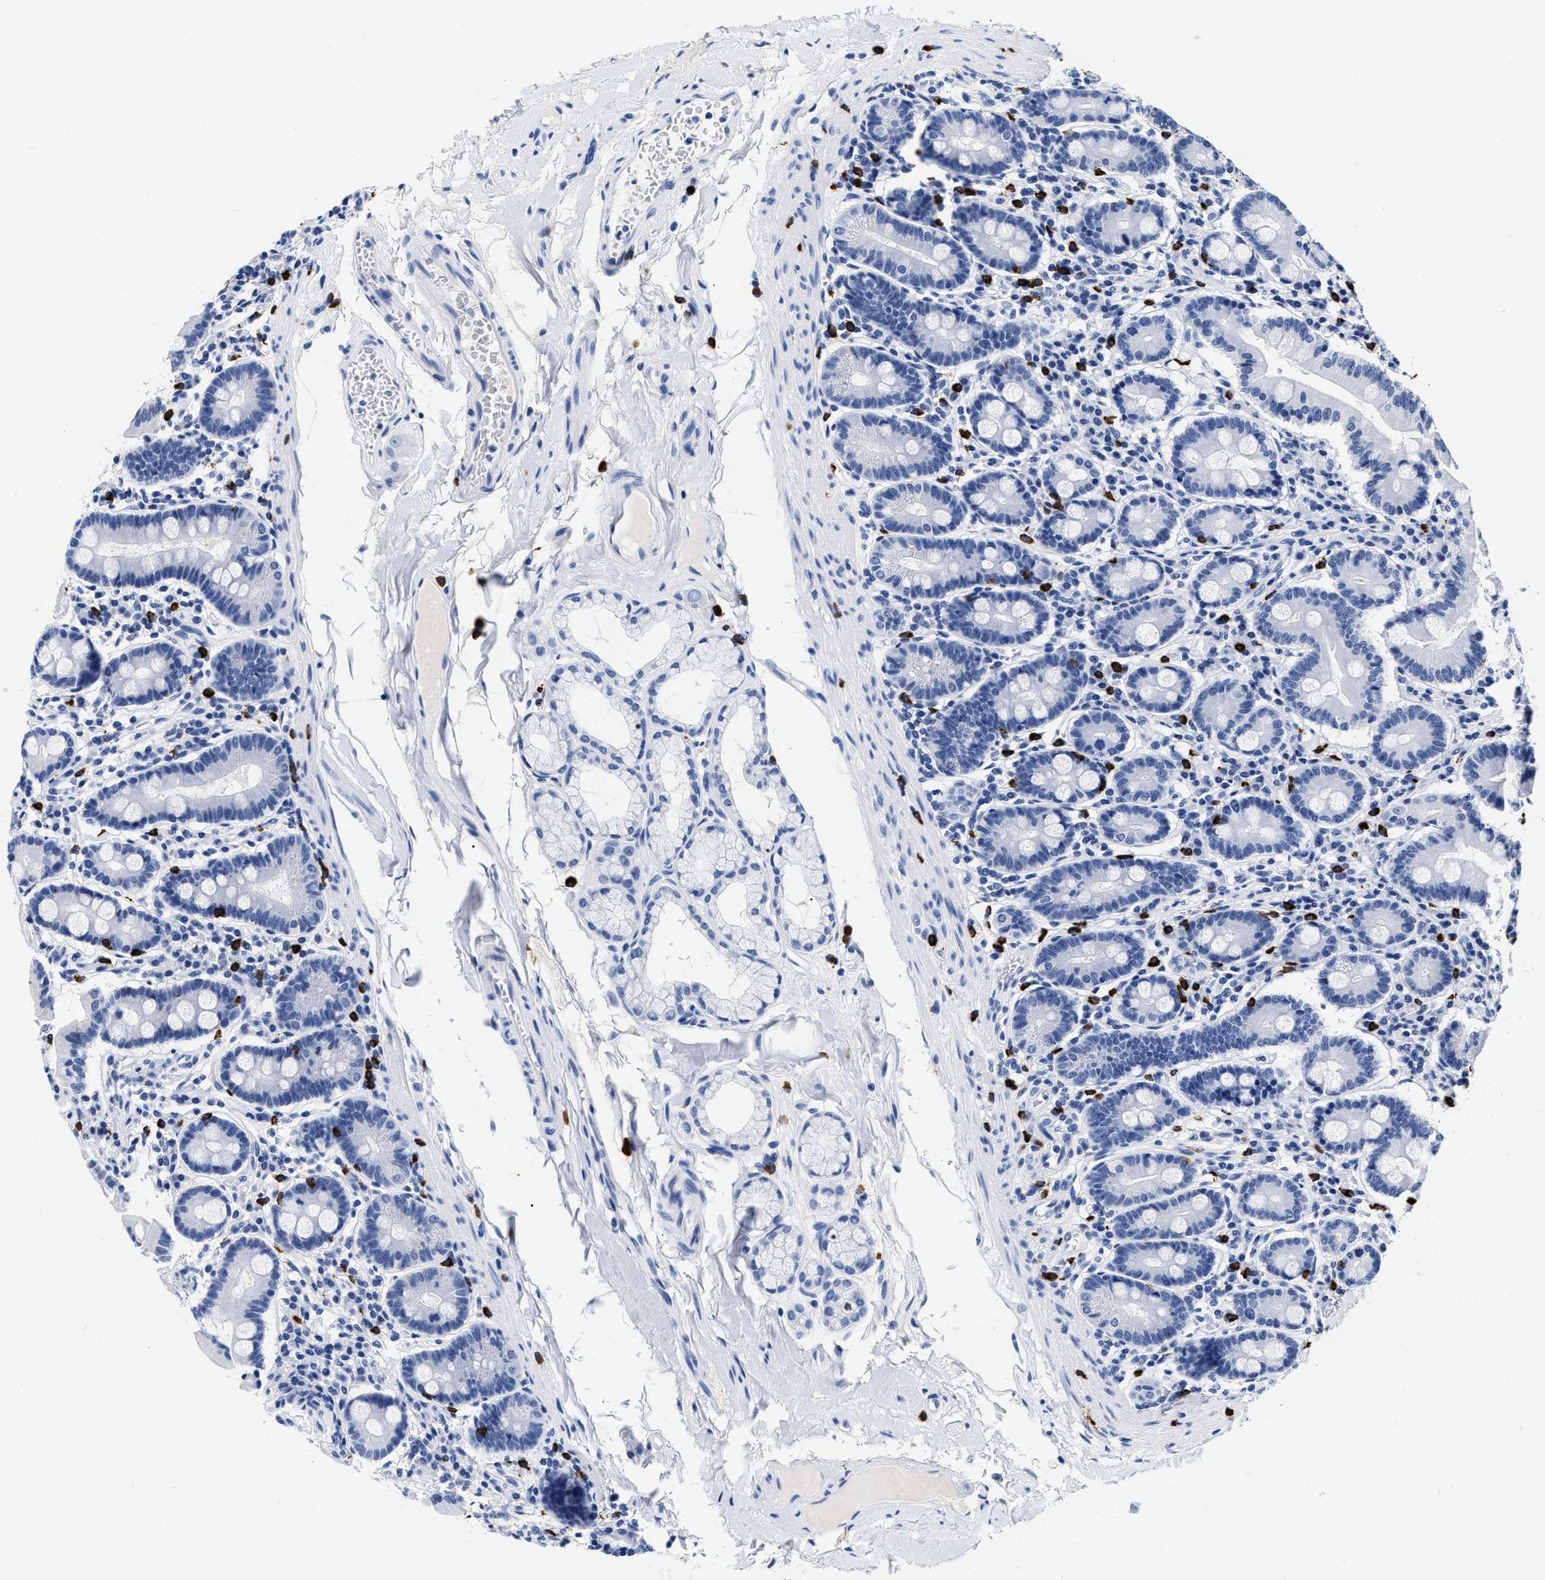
{"staining": {"intensity": "negative", "quantity": "none", "location": "none"}, "tissue": "duodenum", "cell_type": "Glandular cells", "image_type": "normal", "snomed": [{"axis": "morphology", "description": "Normal tissue, NOS"}, {"axis": "topography", "description": "Duodenum"}], "caption": "Histopathology image shows no significant protein staining in glandular cells of normal duodenum. The staining is performed using DAB (3,3'-diaminobenzidine) brown chromogen with nuclei counter-stained in using hematoxylin.", "gene": "CER1", "patient": {"sex": "male", "age": 50}}